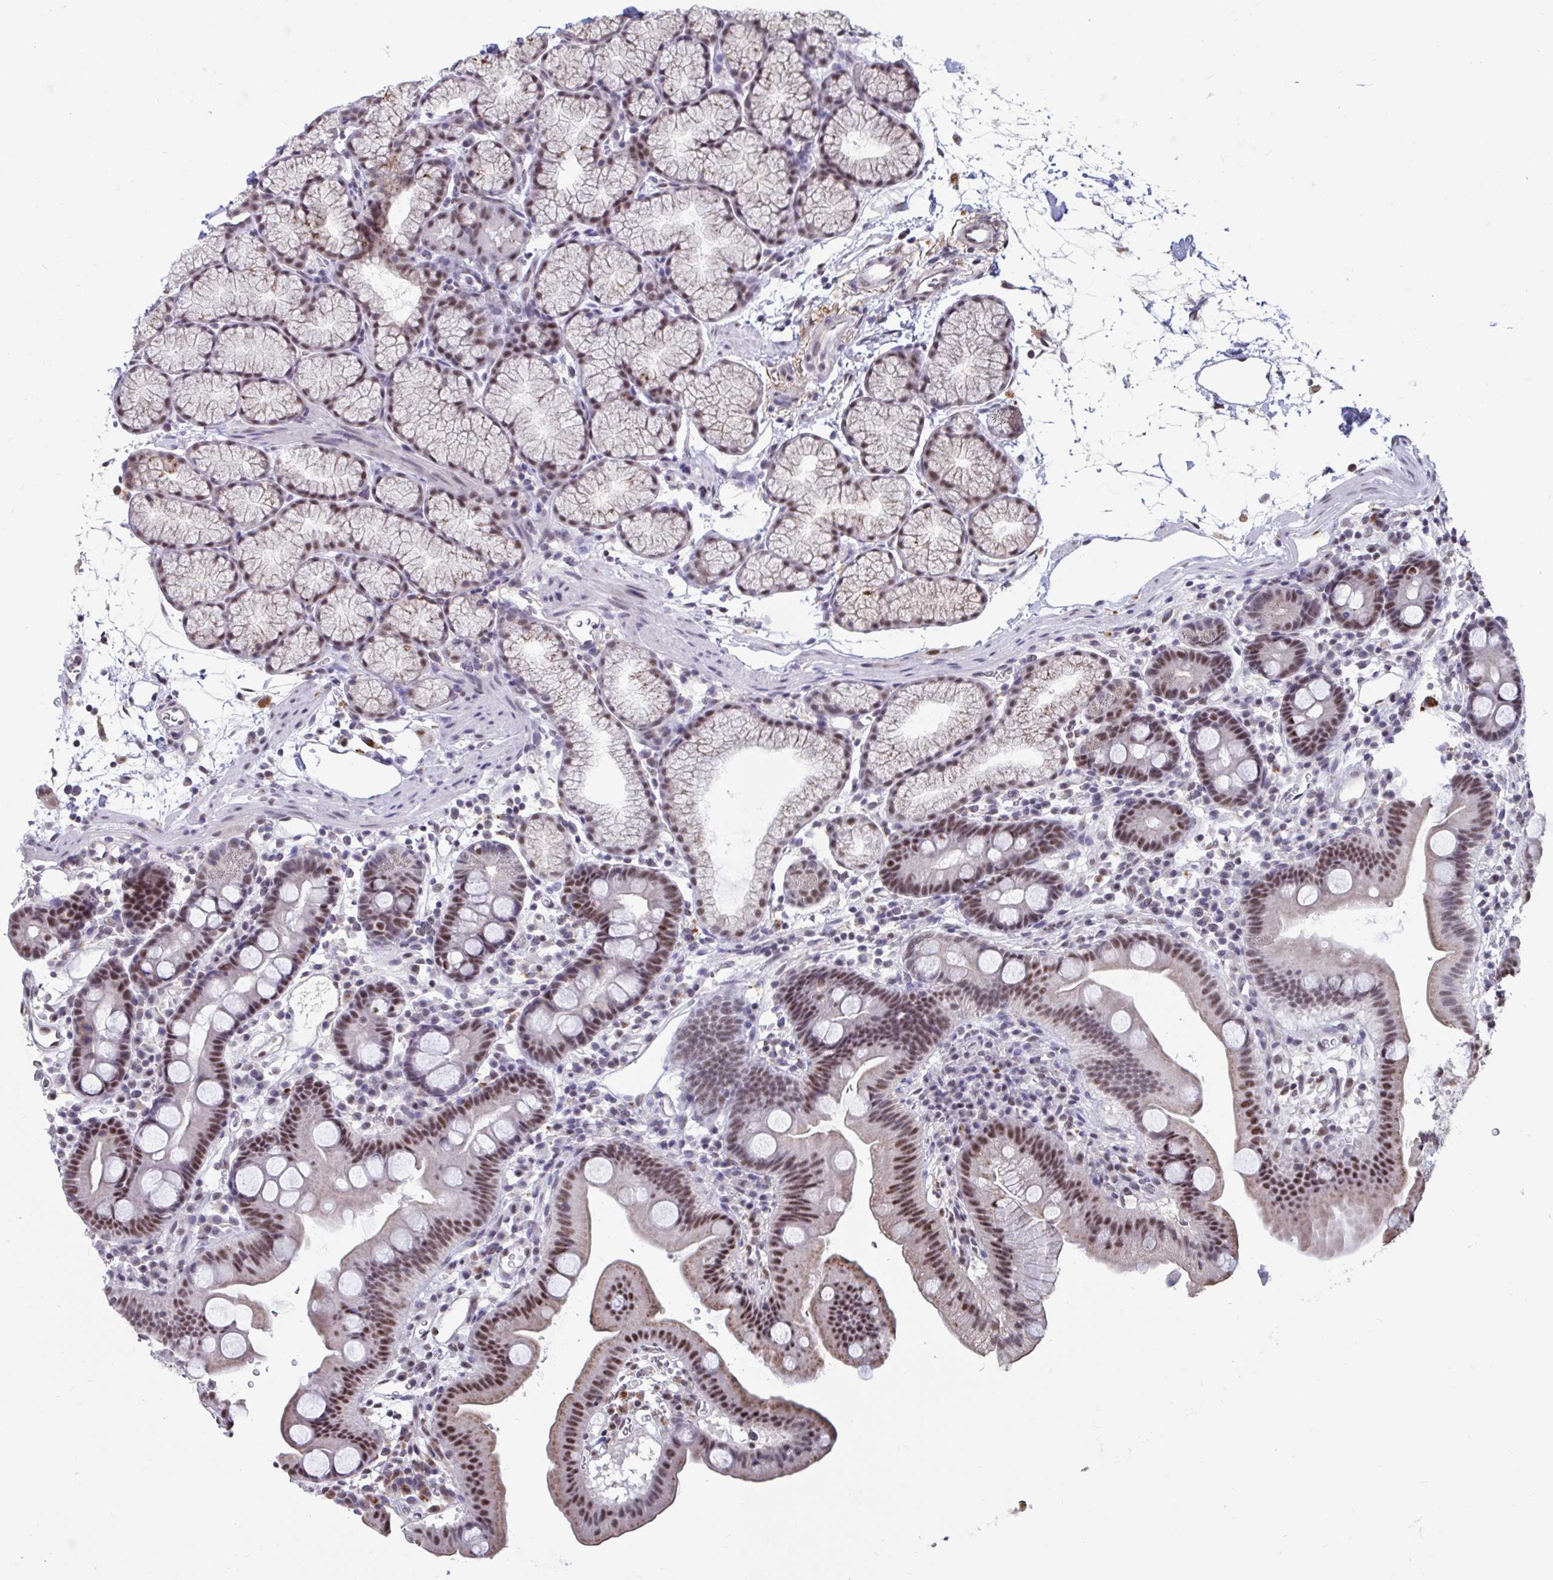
{"staining": {"intensity": "moderate", "quantity": "25%-75%", "location": "nuclear"}, "tissue": "duodenum", "cell_type": "Glandular cells", "image_type": "normal", "snomed": [{"axis": "morphology", "description": "Normal tissue, NOS"}, {"axis": "topography", "description": "Duodenum"}], "caption": "Immunohistochemistry micrograph of normal duodenum: human duodenum stained using immunohistochemistry (IHC) reveals medium levels of moderate protein expression localized specifically in the nuclear of glandular cells, appearing as a nuclear brown color.", "gene": "DDX39A", "patient": {"sex": "male", "age": 59}}